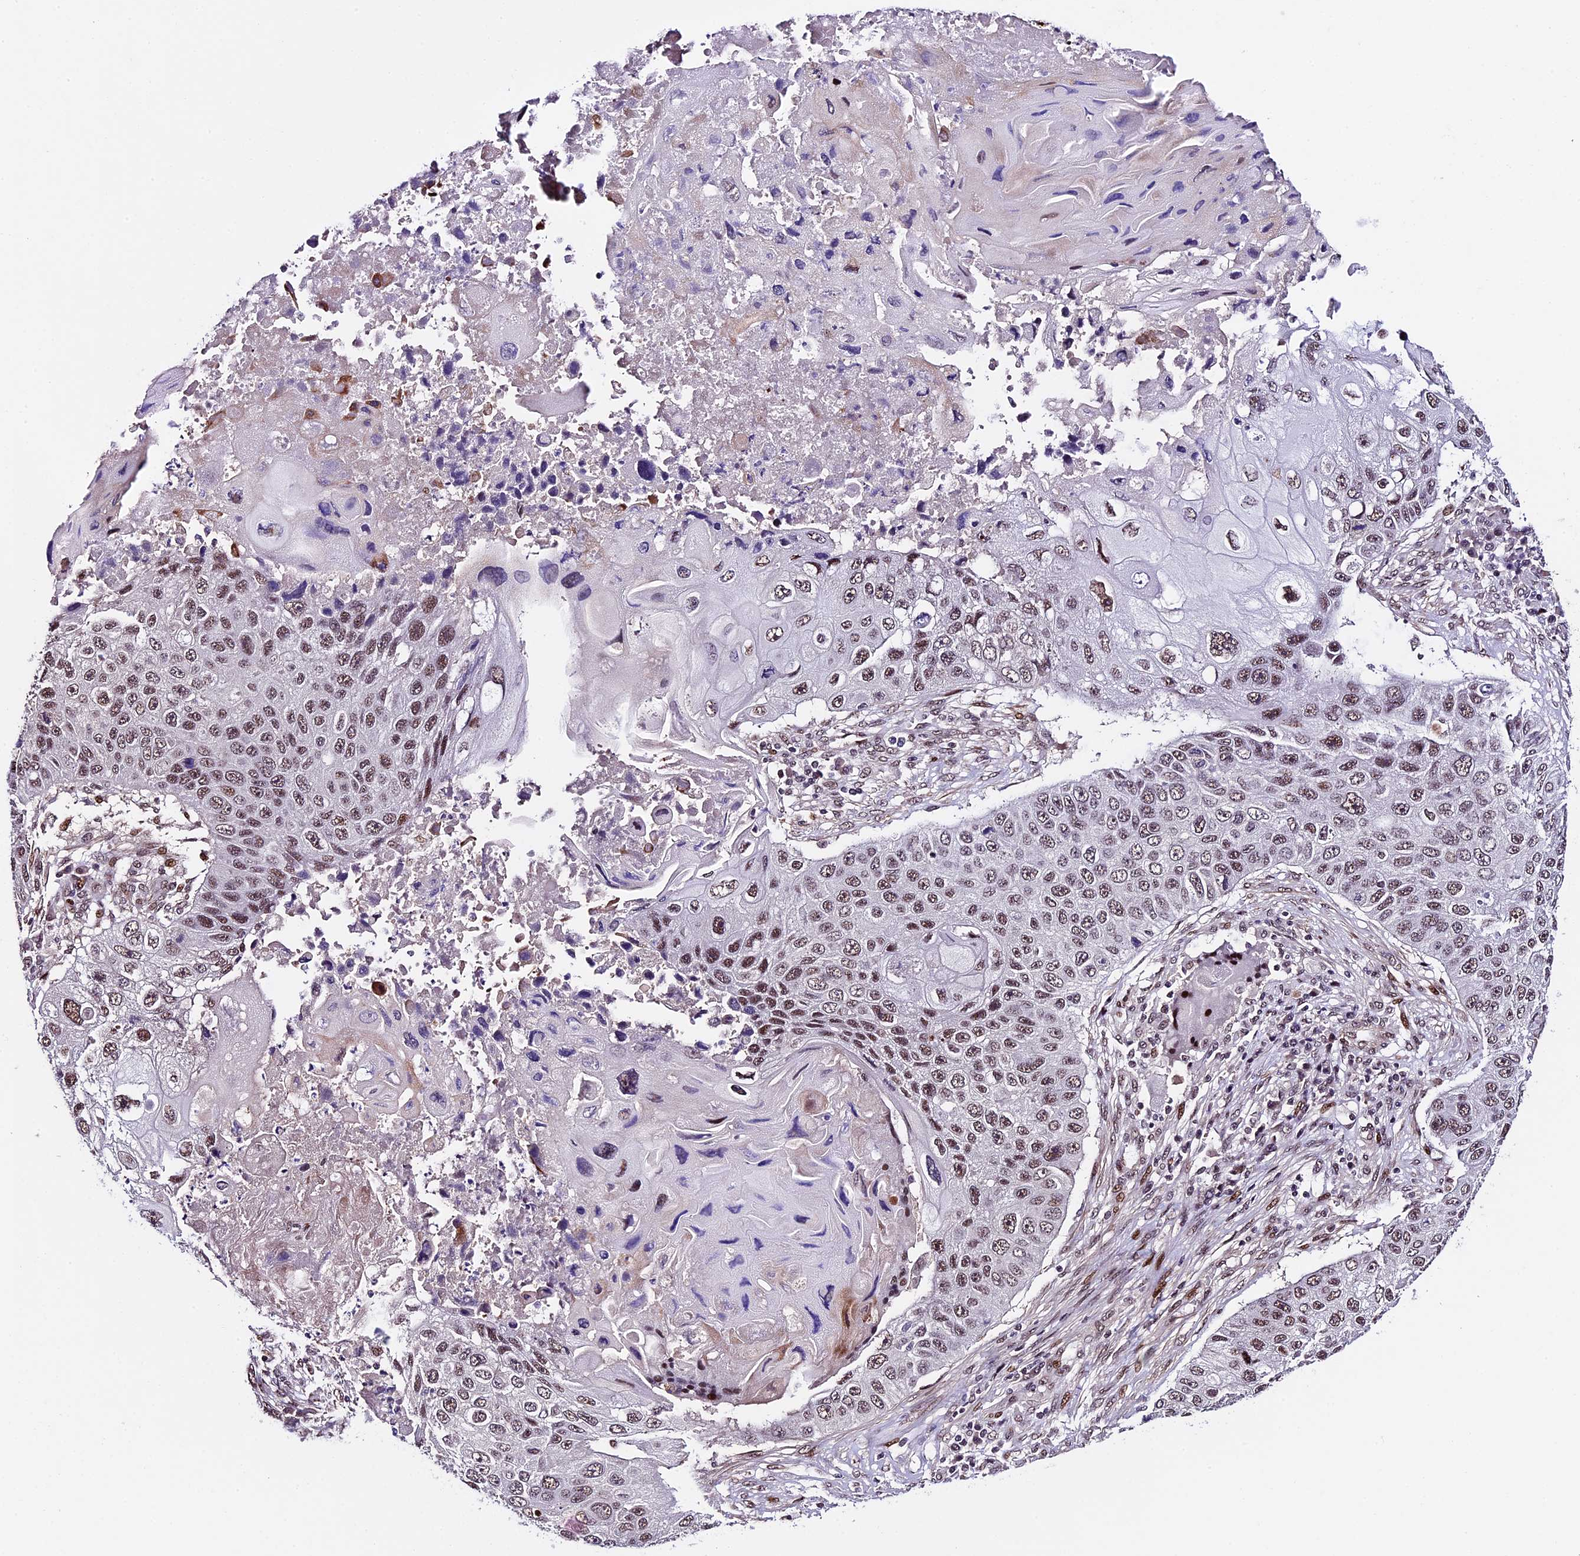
{"staining": {"intensity": "moderate", "quantity": ">75%", "location": "nuclear"}, "tissue": "lung cancer", "cell_type": "Tumor cells", "image_type": "cancer", "snomed": [{"axis": "morphology", "description": "Squamous cell carcinoma, NOS"}, {"axis": "topography", "description": "Lung"}], "caption": "Immunohistochemical staining of human lung squamous cell carcinoma reveals moderate nuclear protein staining in approximately >75% of tumor cells. The staining is performed using DAB brown chromogen to label protein expression. The nuclei are counter-stained blue using hematoxylin.", "gene": "TCP11L2", "patient": {"sex": "male", "age": 61}}